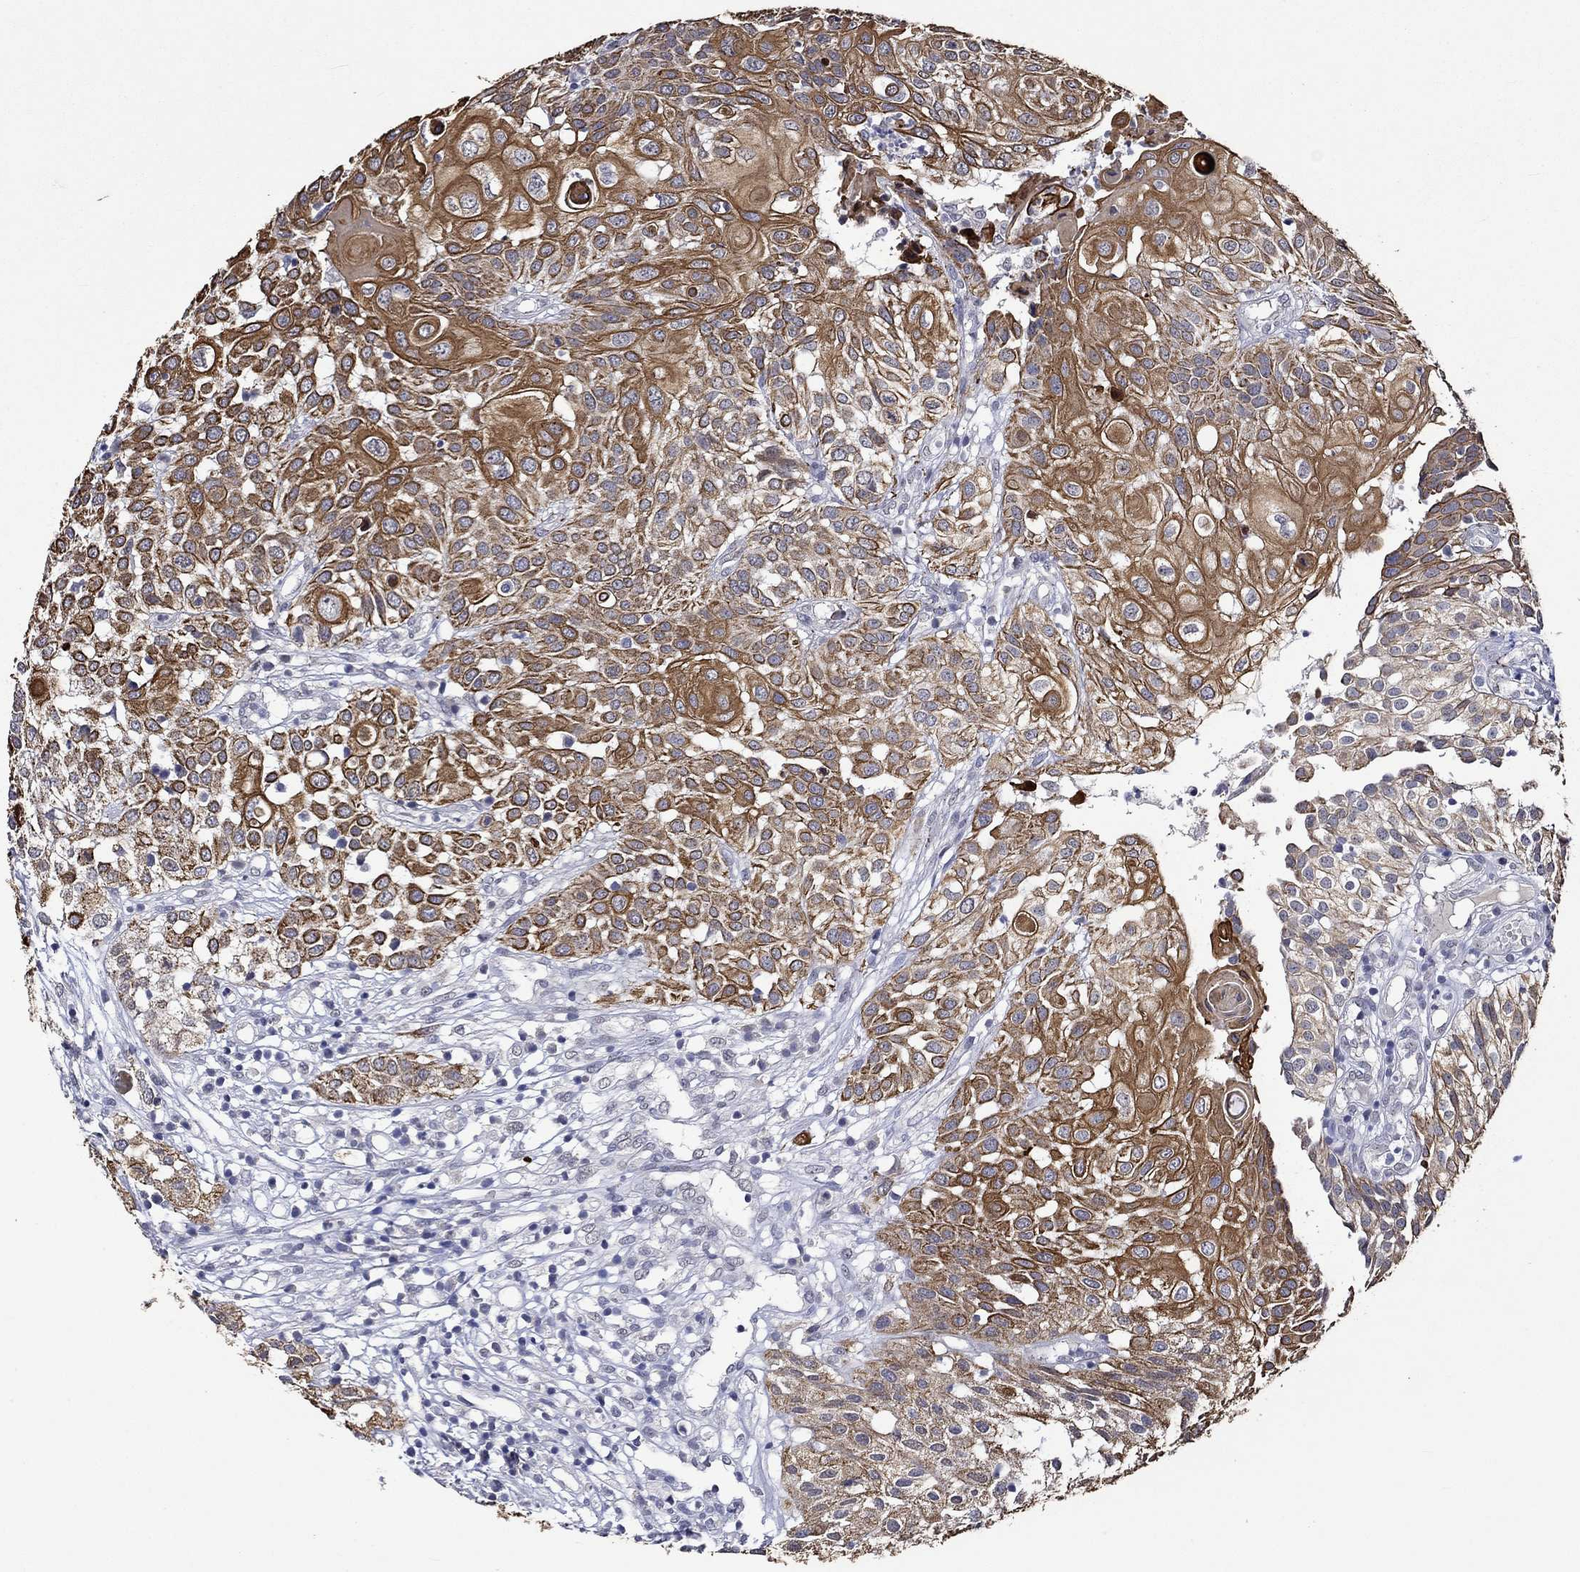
{"staining": {"intensity": "strong", "quantity": ">75%", "location": "cytoplasmic/membranous"}, "tissue": "urothelial cancer", "cell_type": "Tumor cells", "image_type": "cancer", "snomed": [{"axis": "morphology", "description": "Urothelial carcinoma, High grade"}, {"axis": "topography", "description": "Urinary bladder"}], "caption": "Strong cytoplasmic/membranous staining for a protein is seen in approximately >75% of tumor cells of urothelial cancer using immunohistochemistry (IHC).", "gene": "DDX3Y", "patient": {"sex": "female", "age": 79}}